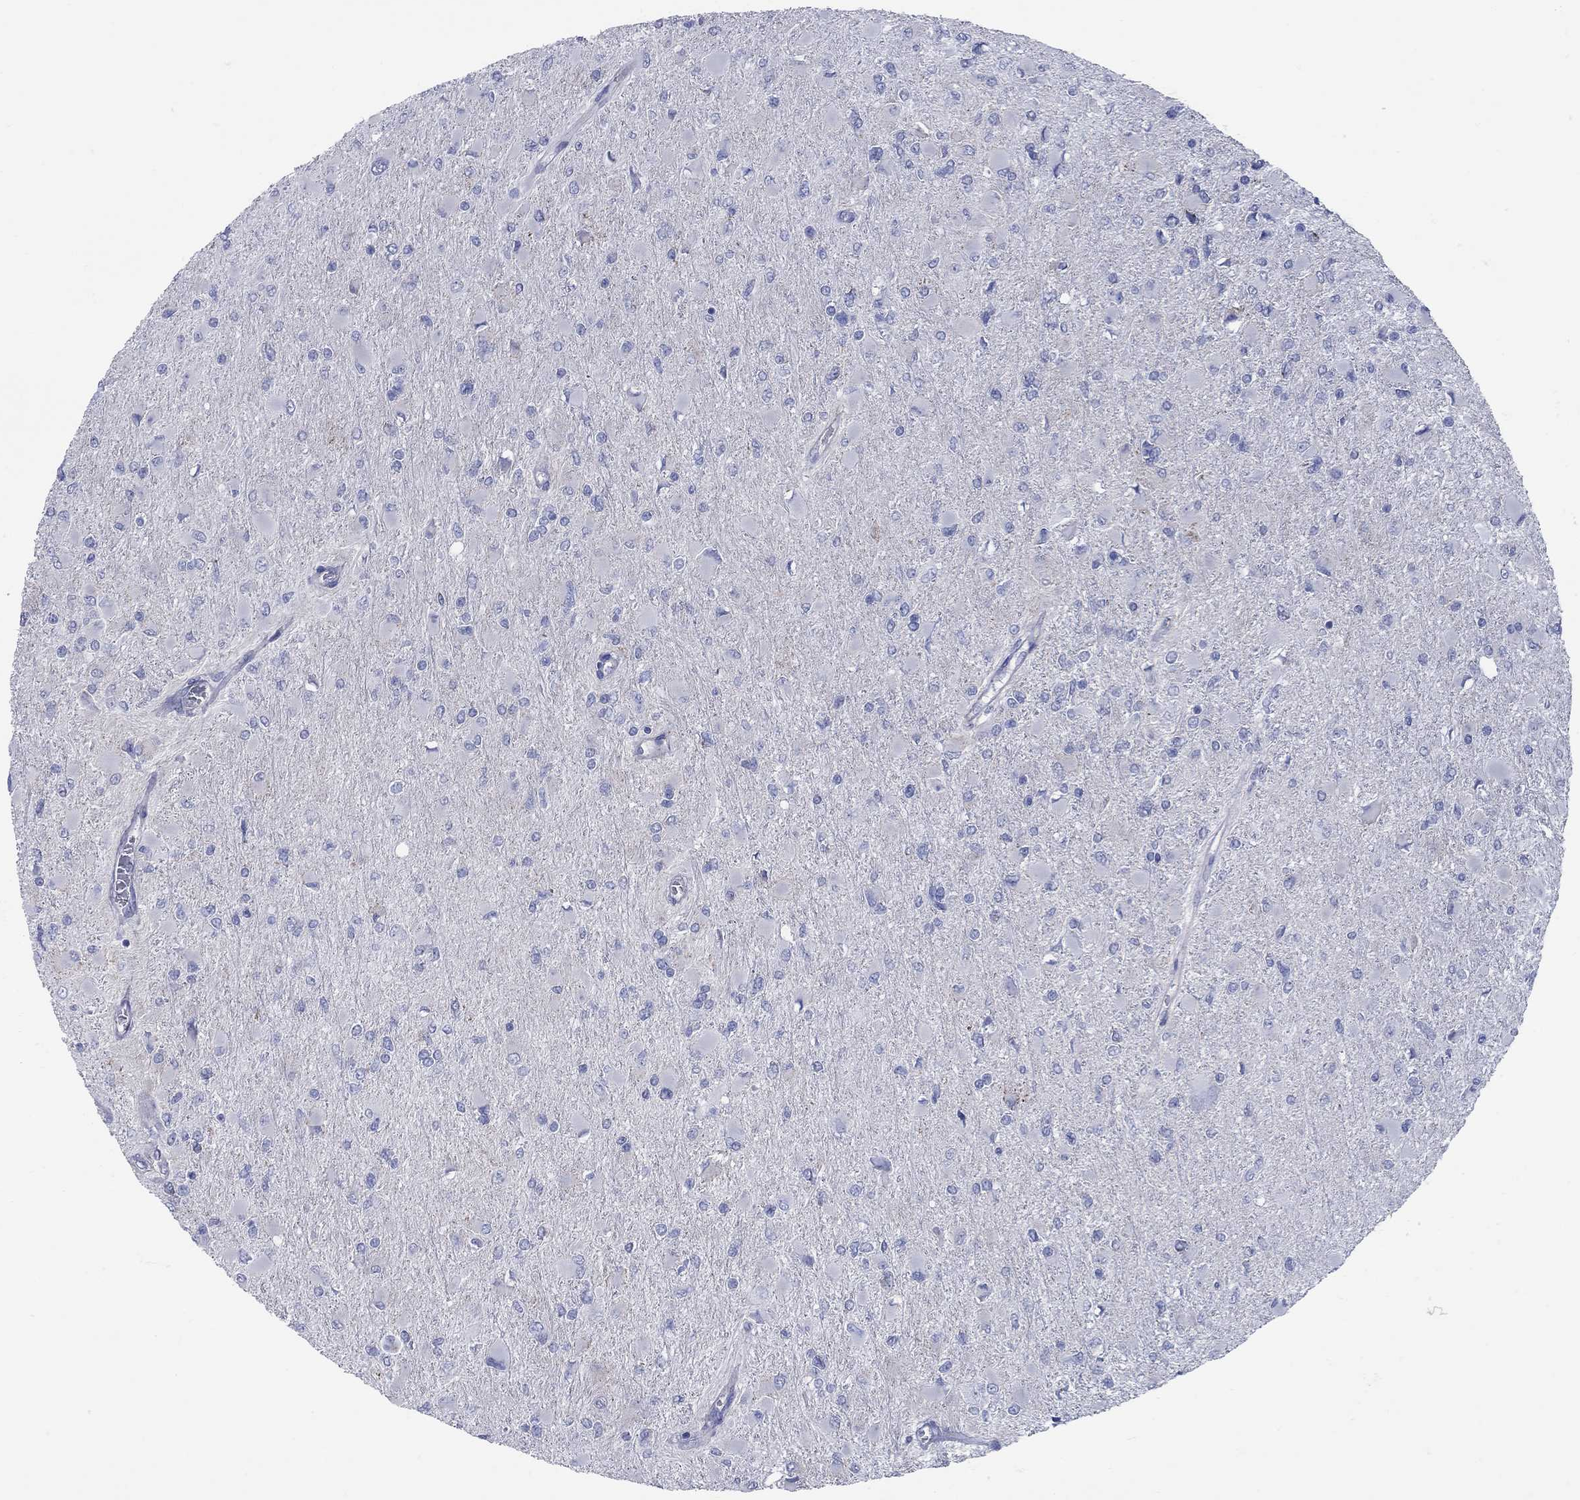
{"staining": {"intensity": "negative", "quantity": "none", "location": "none"}, "tissue": "glioma", "cell_type": "Tumor cells", "image_type": "cancer", "snomed": [{"axis": "morphology", "description": "Glioma, malignant, High grade"}, {"axis": "topography", "description": "Cerebral cortex"}], "caption": "DAB immunohistochemical staining of glioma reveals no significant positivity in tumor cells.", "gene": "PDZD3", "patient": {"sex": "female", "age": 36}}